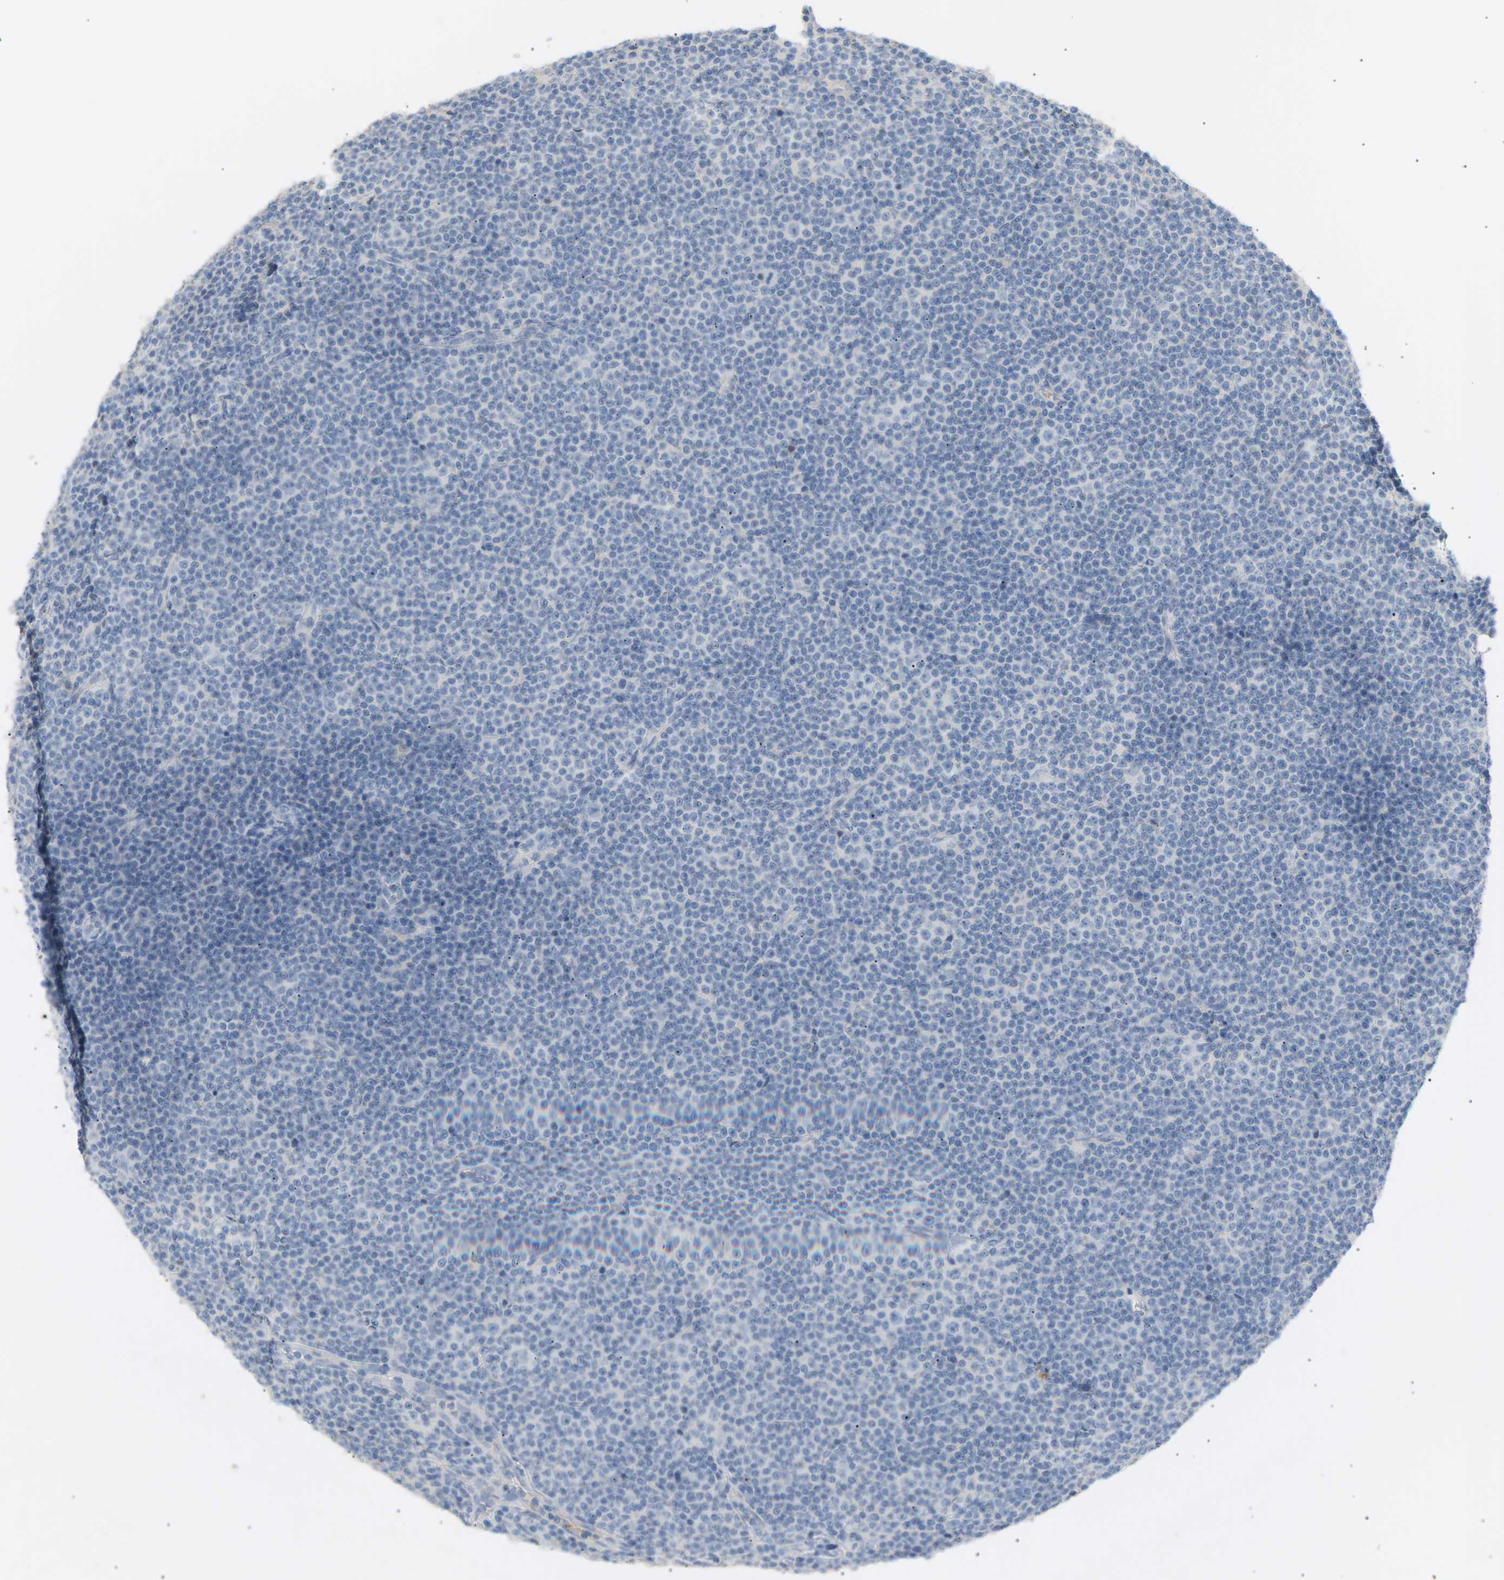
{"staining": {"intensity": "negative", "quantity": "none", "location": "none"}, "tissue": "lymphoma", "cell_type": "Tumor cells", "image_type": "cancer", "snomed": [{"axis": "morphology", "description": "Malignant lymphoma, non-Hodgkin's type, Low grade"}, {"axis": "topography", "description": "Lymph node"}], "caption": "High power microscopy photomicrograph of an immunohistochemistry (IHC) histopathology image of lymphoma, revealing no significant staining in tumor cells.", "gene": "IGLC3", "patient": {"sex": "female", "age": 67}}